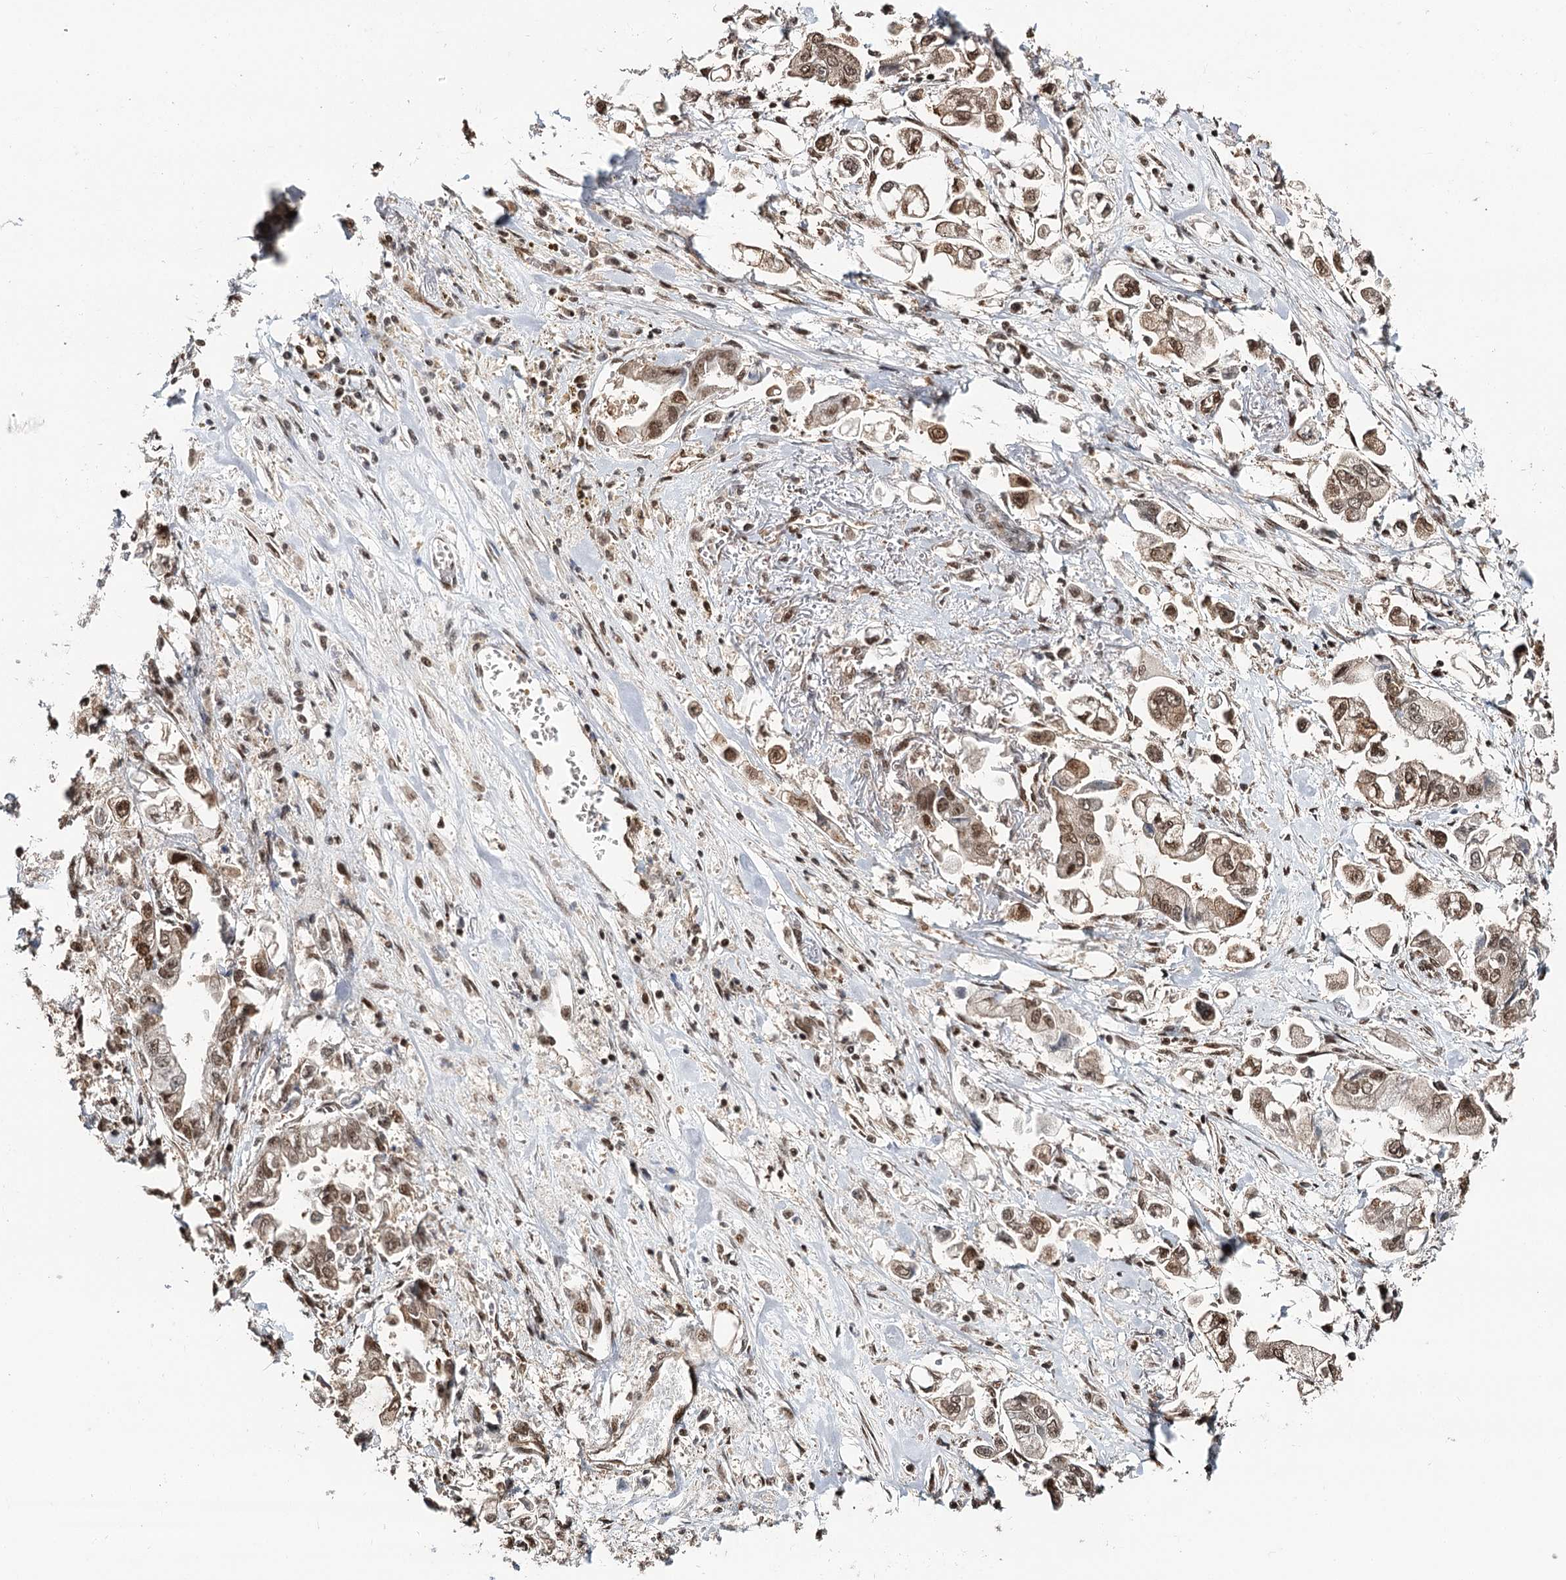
{"staining": {"intensity": "moderate", "quantity": ">75%", "location": "nuclear"}, "tissue": "stomach cancer", "cell_type": "Tumor cells", "image_type": "cancer", "snomed": [{"axis": "morphology", "description": "Adenocarcinoma, NOS"}, {"axis": "topography", "description": "Stomach"}], "caption": "Brown immunohistochemical staining in human stomach cancer exhibits moderate nuclear expression in about >75% of tumor cells.", "gene": "RPS27A", "patient": {"sex": "male", "age": 62}}